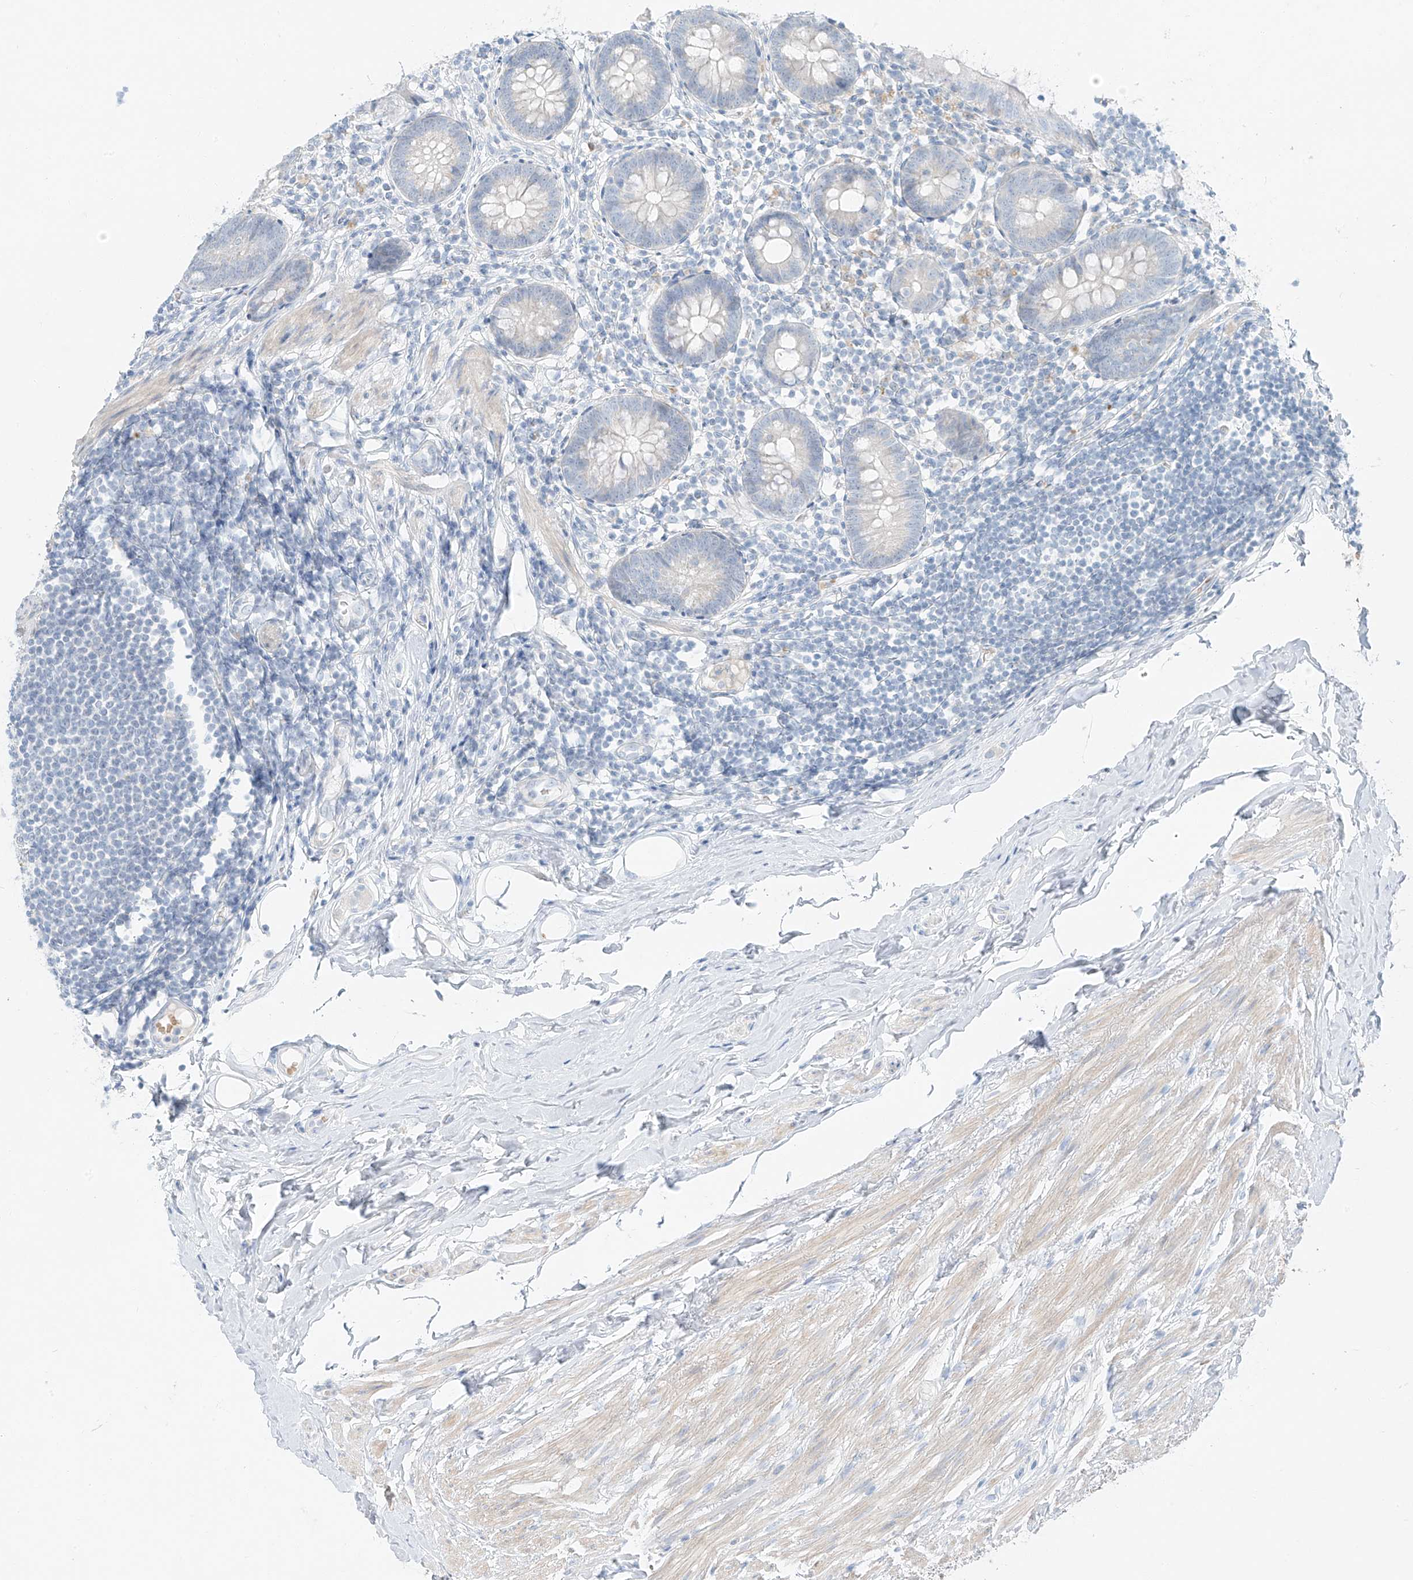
{"staining": {"intensity": "negative", "quantity": "none", "location": "none"}, "tissue": "appendix", "cell_type": "Glandular cells", "image_type": "normal", "snomed": [{"axis": "morphology", "description": "Normal tissue, NOS"}, {"axis": "topography", "description": "Appendix"}], "caption": "Immunohistochemistry (IHC) micrograph of unremarkable human appendix stained for a protein (brown), which displays no positivity in glandular cells. (DAB (3,3'-diaminobenzidine) IHC, high magnification).", "gene": "PGC", "patient": {"sex": "female", "age": 62}}